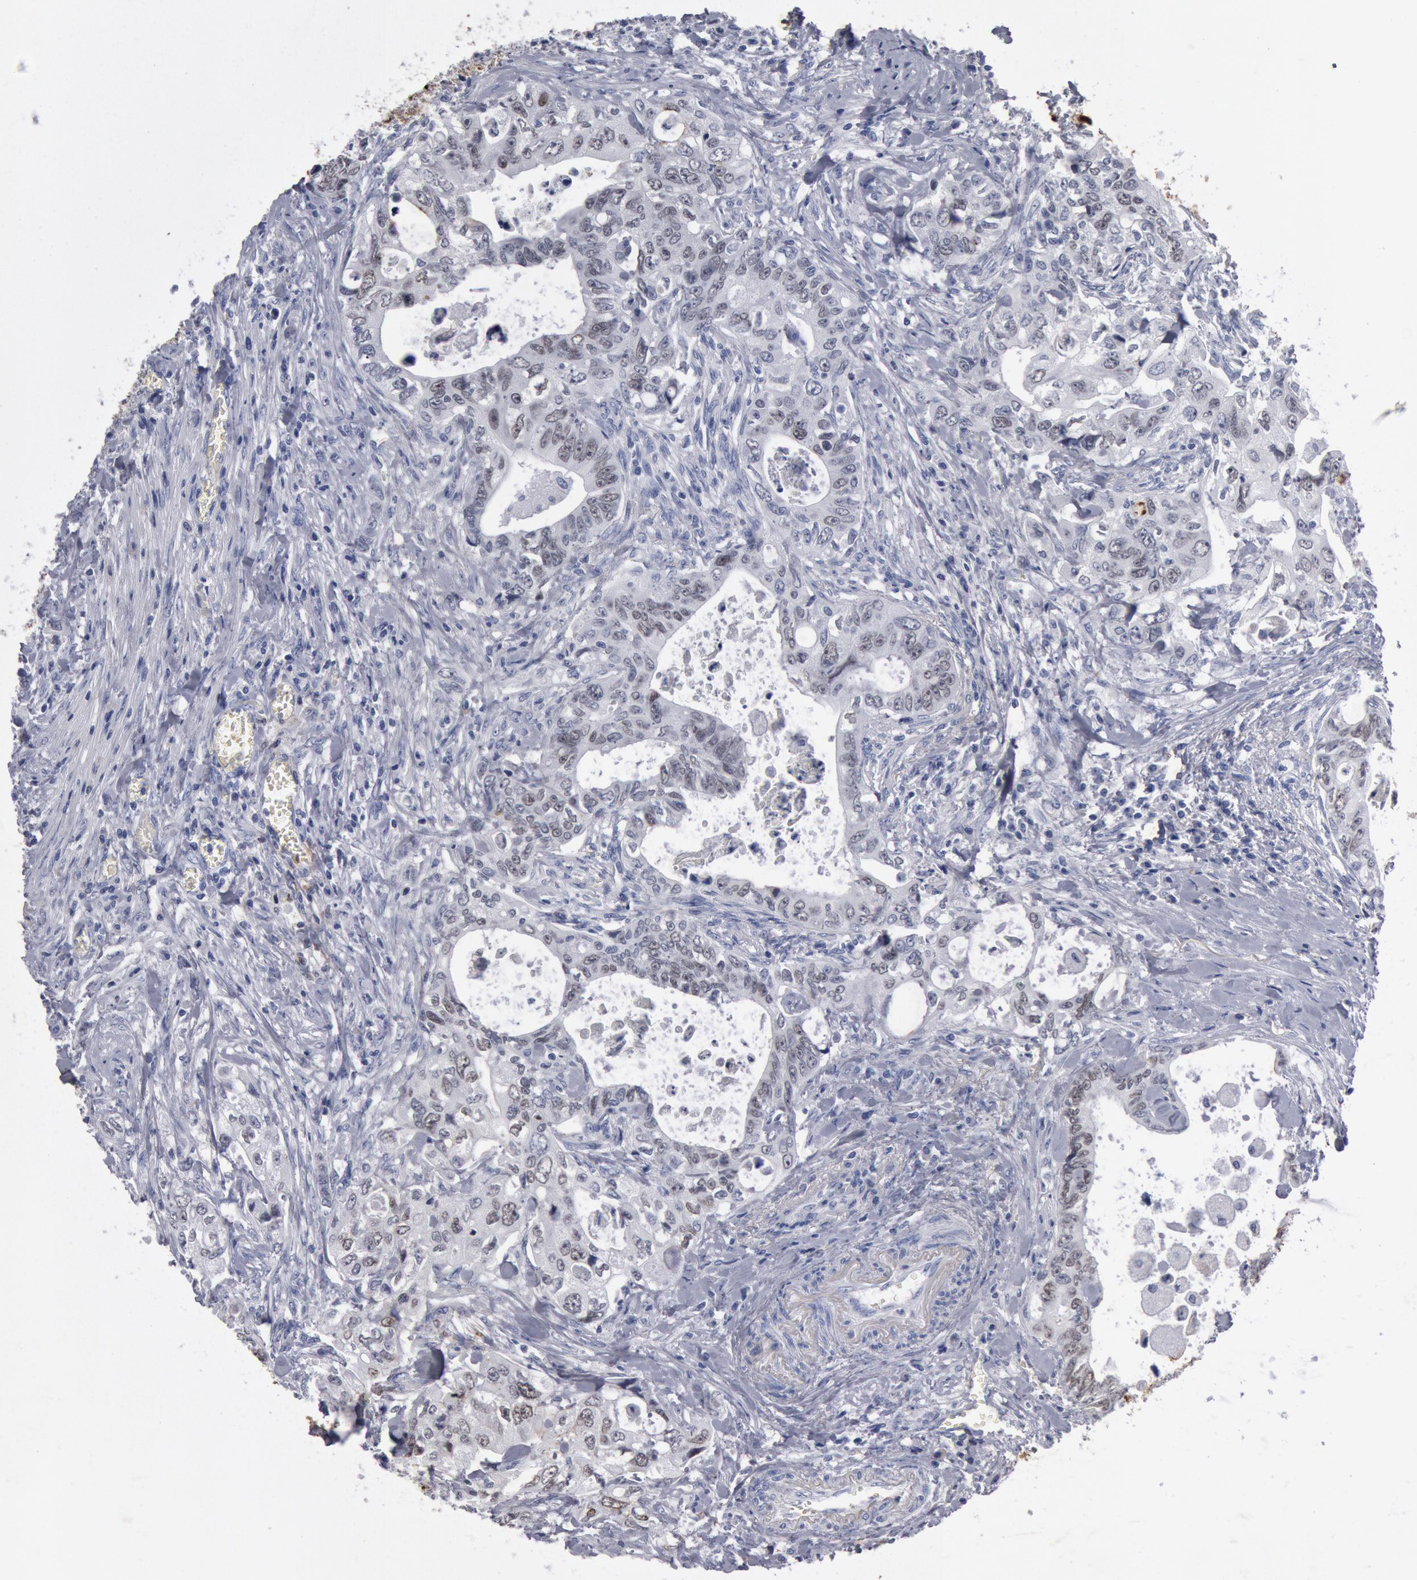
{"staining": {"intensity": "negative", "quantity": "none", "location": "none"}, "tissue": "colorectal cancer", "cell_type": "Tumor cells", "image_type": "cancer", "snomed": [{"axis": "morphology", "description": "Adenocarcinoma, NOS"}, {"axis": "topography", "description": "Rectum"}], "caption": "Colorectal cancer (adenocarcinoma) was stained to show a protein in brown. There is no significant staining in tumor cells.", "gene": "FOXA2", "patient": {"sex": "female", "age": 57}}